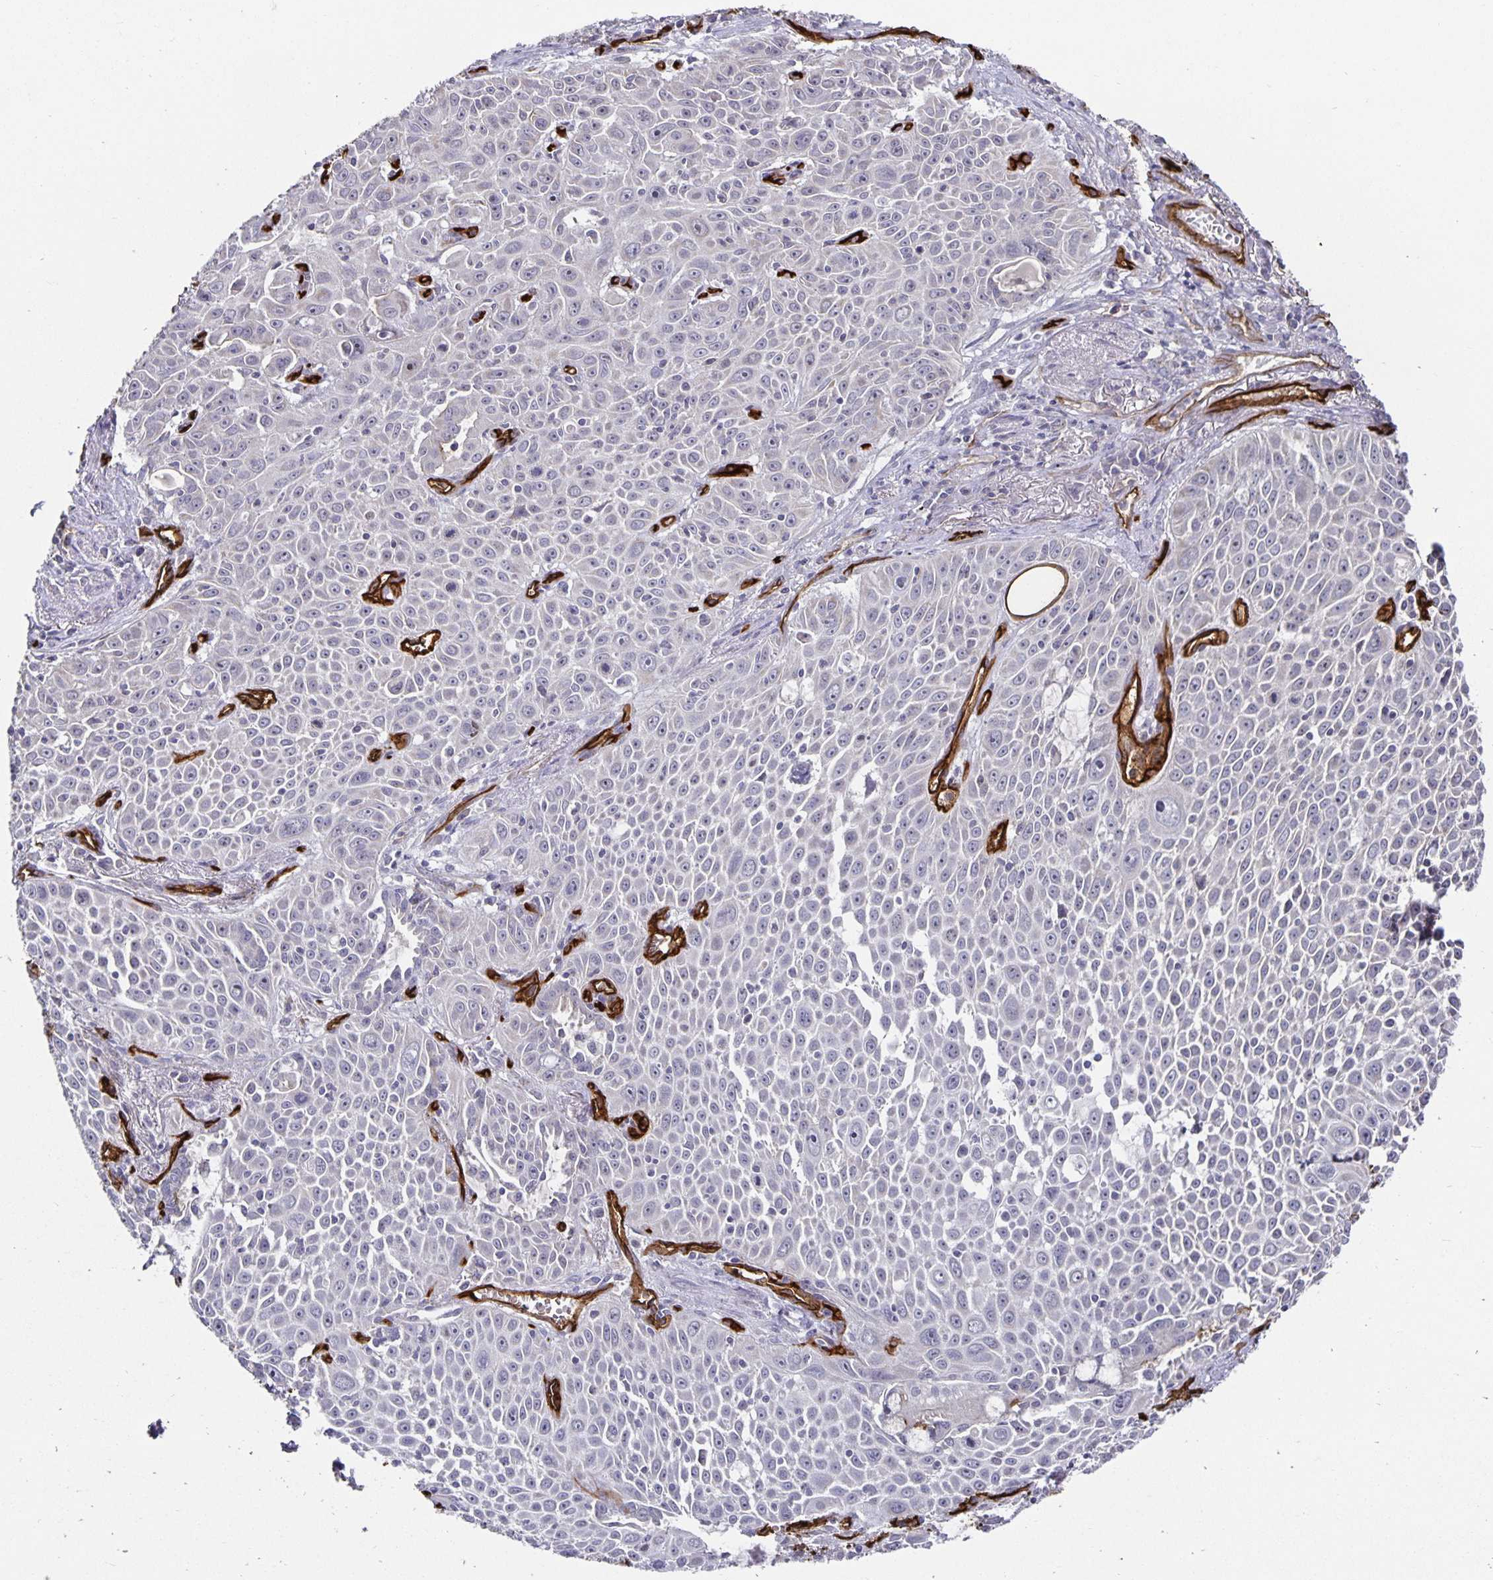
{"staining": {"intensity": "negative", "quantity": "none", "location": "none"}, "tissue": "lung cancer", "cell_type": "Tumor cells", "image_type": "cancer", "snomed": [{"axis": "morphology", "description": "Squamous cell carcinoma, NOS"}, {"axis": "morphology", "description": "Squamous cell carcinoma, metastatic, NOS"}, {"axis": "topography", "description": "Lymph node"}, {"axis": "topography", "description": "Lung"}], "caption": "Tumor cells show no significant staining in lung cancer (squamous cell carcinoma).", "gene": "PODXL", "patient": {"sex": "female", "age": 62}}